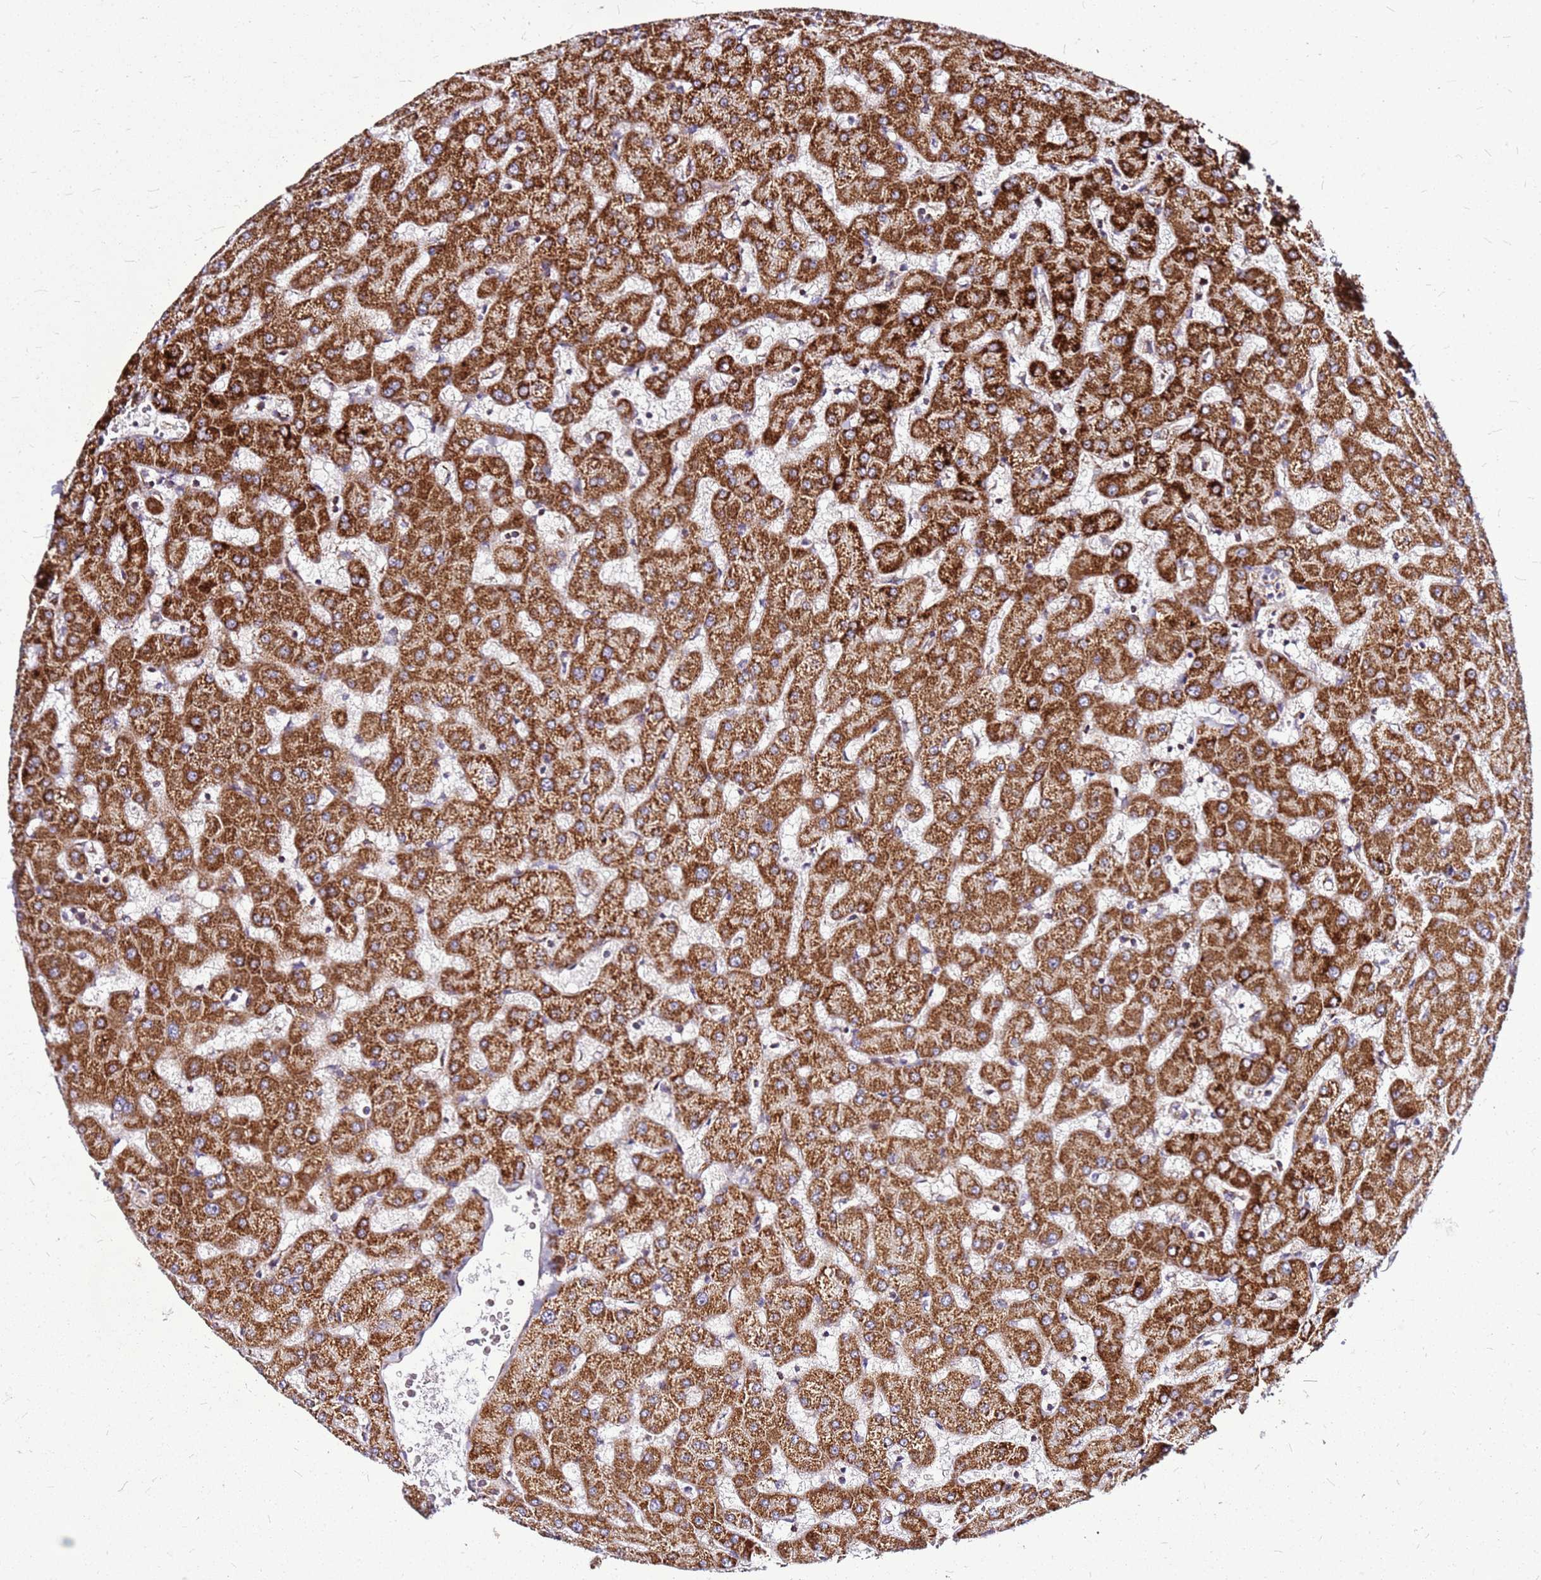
{"staining": {"intensity": "moderate", "quantity": ">75%", "location": "cytoplasmic/membranous"}, "tissue": "liver", "cell_type": "Cholangiocytes", "image_type": "normal", "snomed": [{"axis": "morphology", "description": "Normal tissue, NOS"}, {"axis": "topography", "description": "Liver"}], "caption": "IHC of unremarkable human liver demonstrates medium levels of moderate cytoplasmic/membranous positivity in approximately >75% of cholangiocytes. Nuclei are stained in blue.", "gene": "OR51T1", "patient": {"sex": "female", "age": 63}}